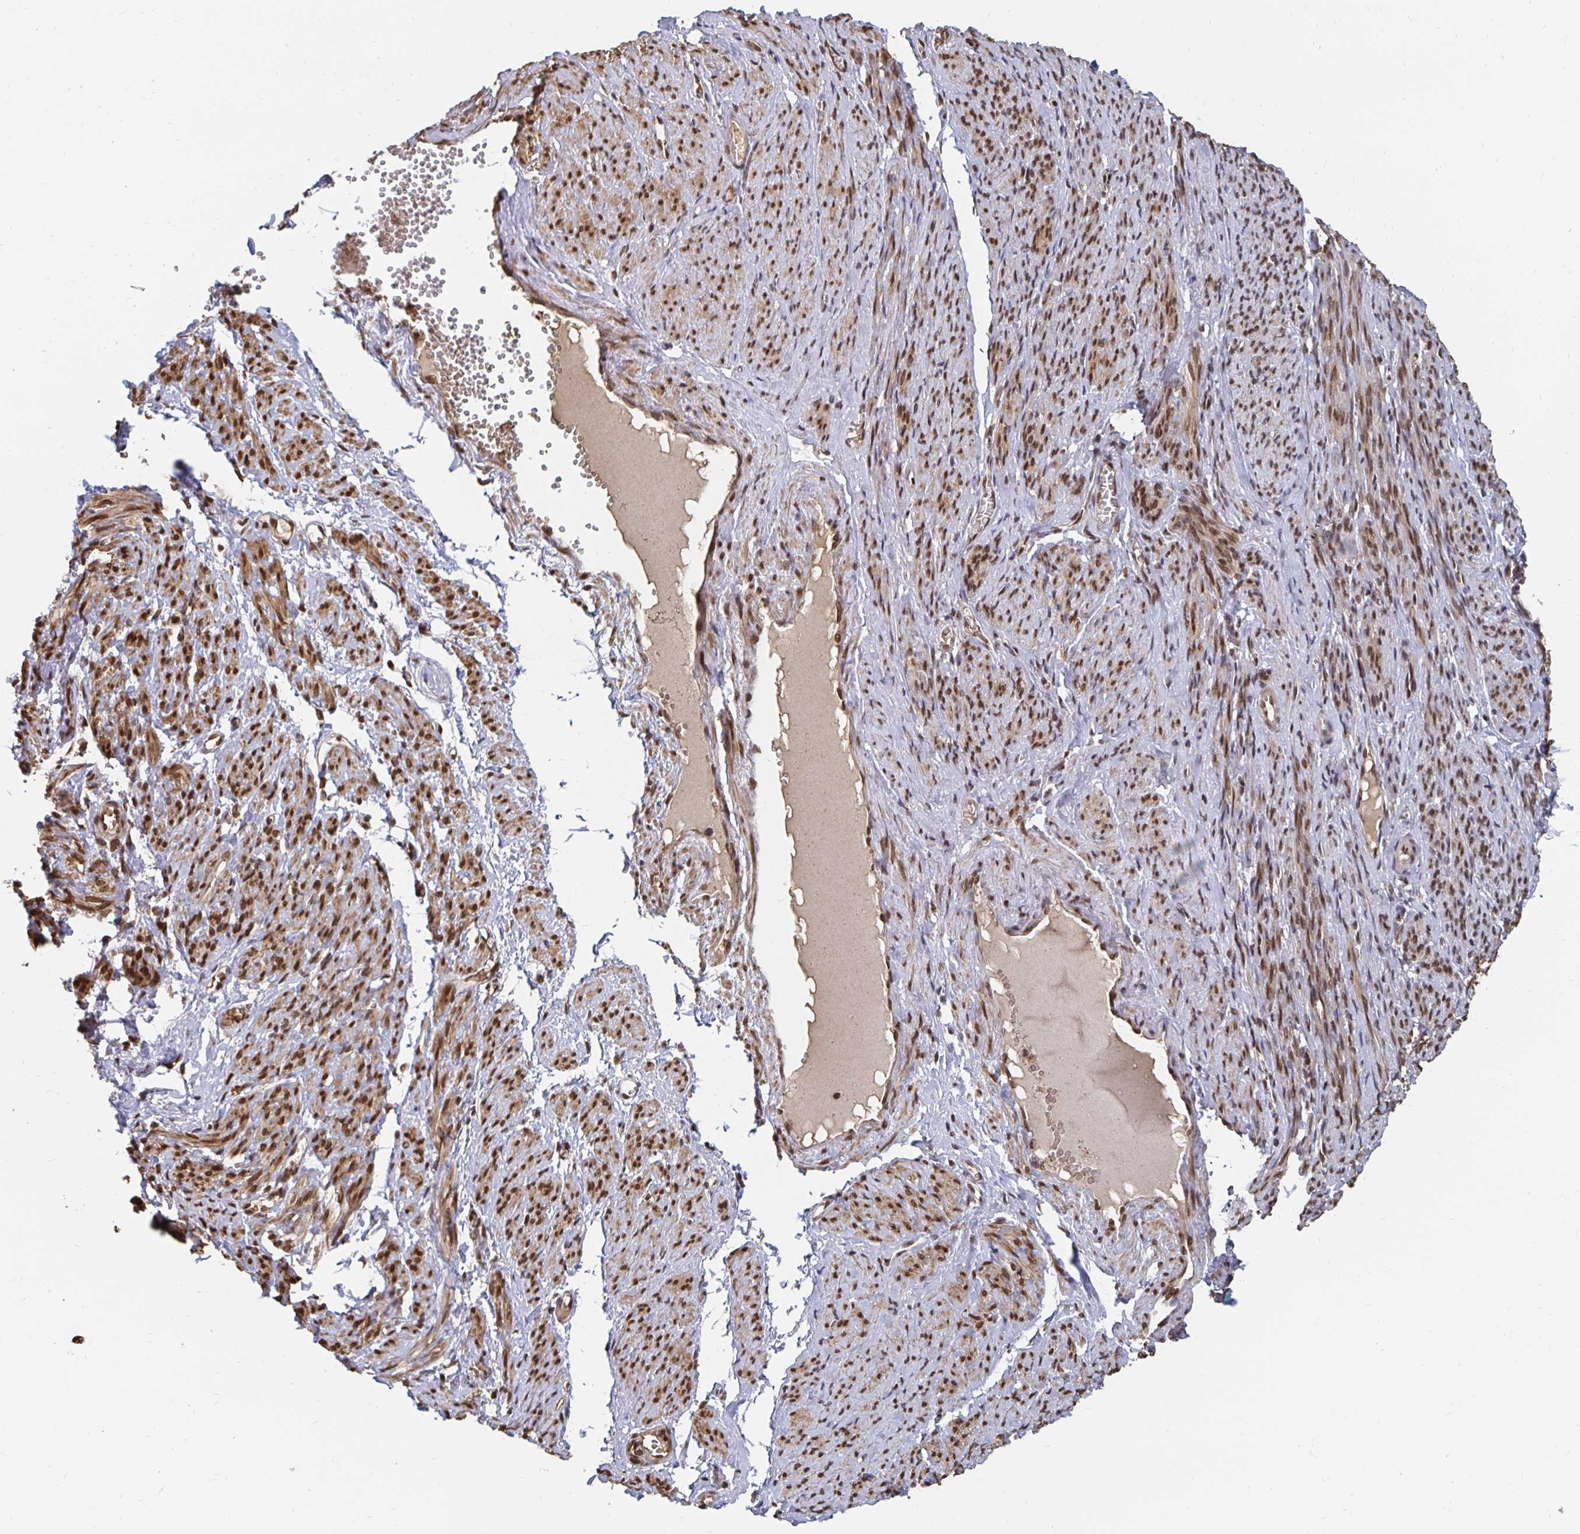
{"staining": {"intensity": "strong", "quantity": ">75%", "location": "cytoplasmic/membranous,nuclear"}, "tissue": "smooth muscle", "cell_type": "Smooth muscle cells", "image_type": "normal", "snomed": [{"axis": "morphology", "description": "Normal tissue, NOS"}, {"axis": "topography", "description": "Smooth muscle"}], "caption": "Protein expression analysis of unremarkable human smooth muscle reveals strong cytoplasmic/membranous,nuclear staining in about >75% of smooth muscle cells. (IHC, brightfield microscopy, high magnification).", "gene": "GTF3C6", "patient": {"sex": "female", "age": 65}}